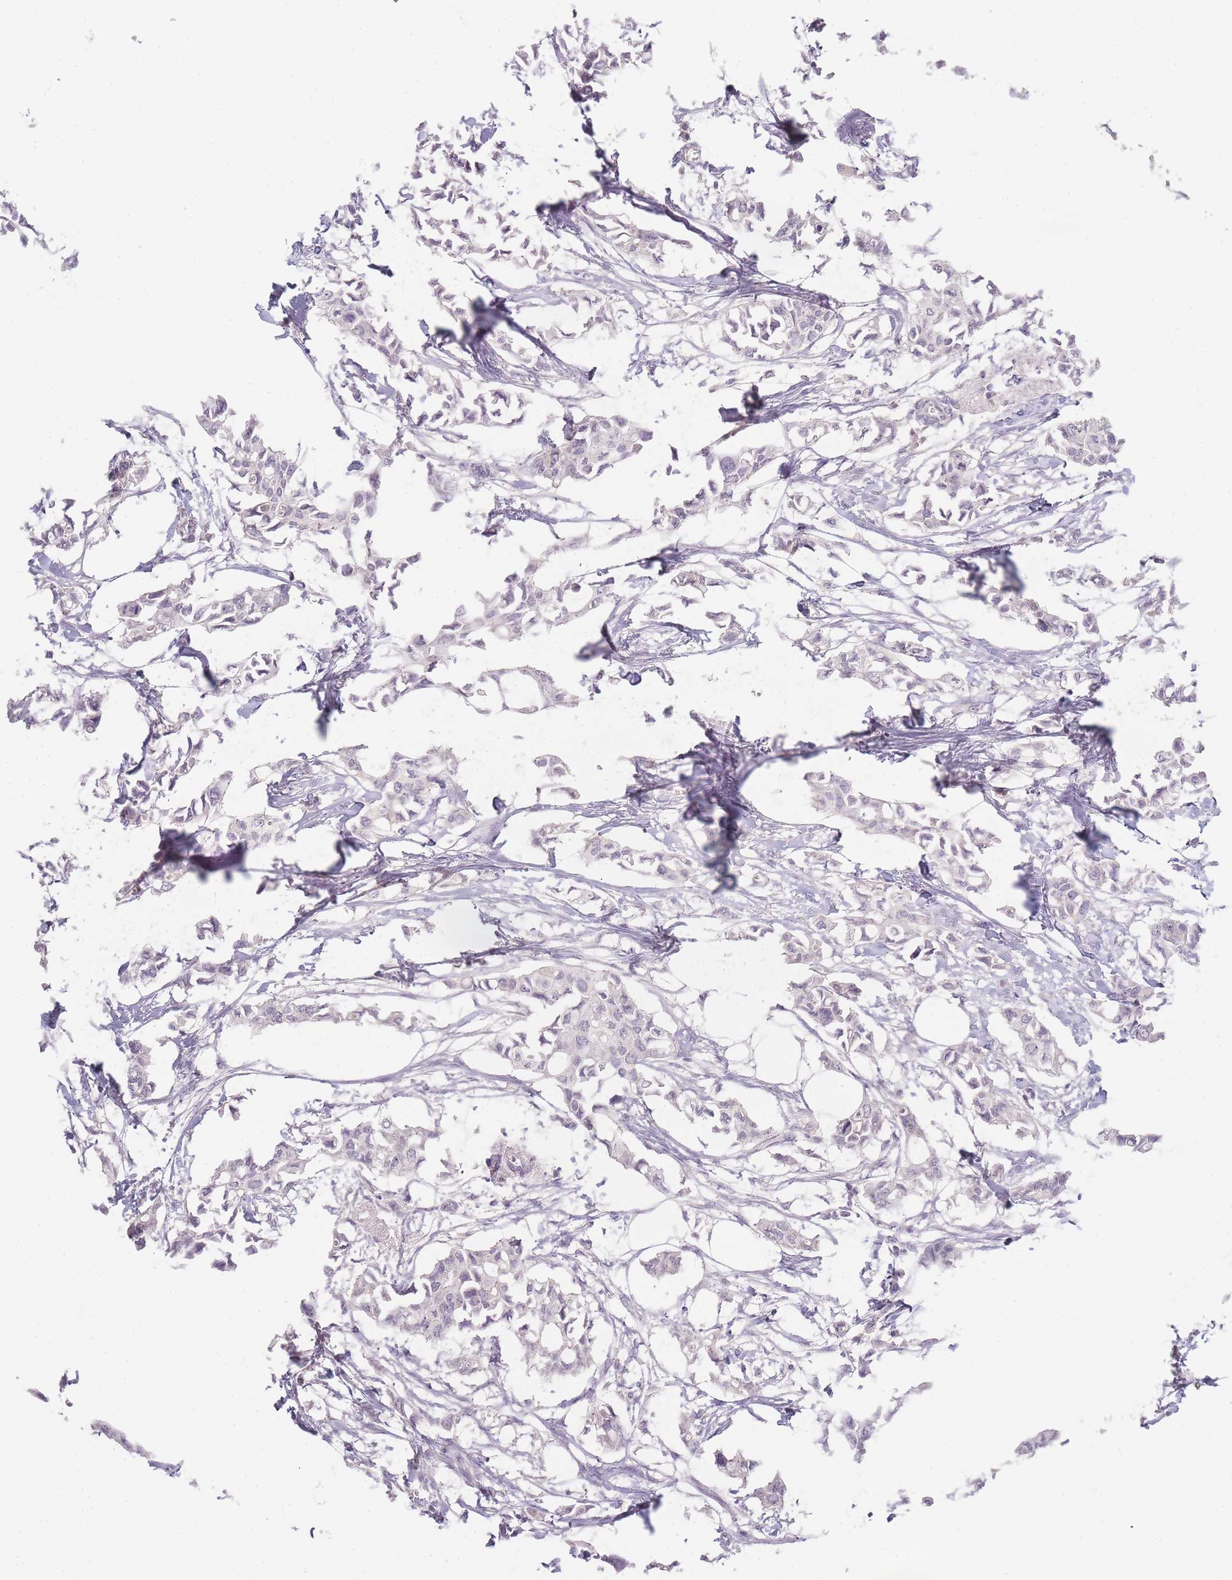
{"staining": {"intensity": "negative", "quantity": "none", "location": "none"}, "tissue": "breast cancer", "cell_type": "Tumor cells", "image_type": "cancer", "snomed": [{"axis": "morphology", "description": "Duct carcinoma"}, {"axis": "topography", "description": "Breast"}], "caption": "The IHC histopathology image has no significant staining in tumor cells of breast intraductal carcinoma tissue.", "gene": "INS", "patient": {"sex": "female", "age": 41}}